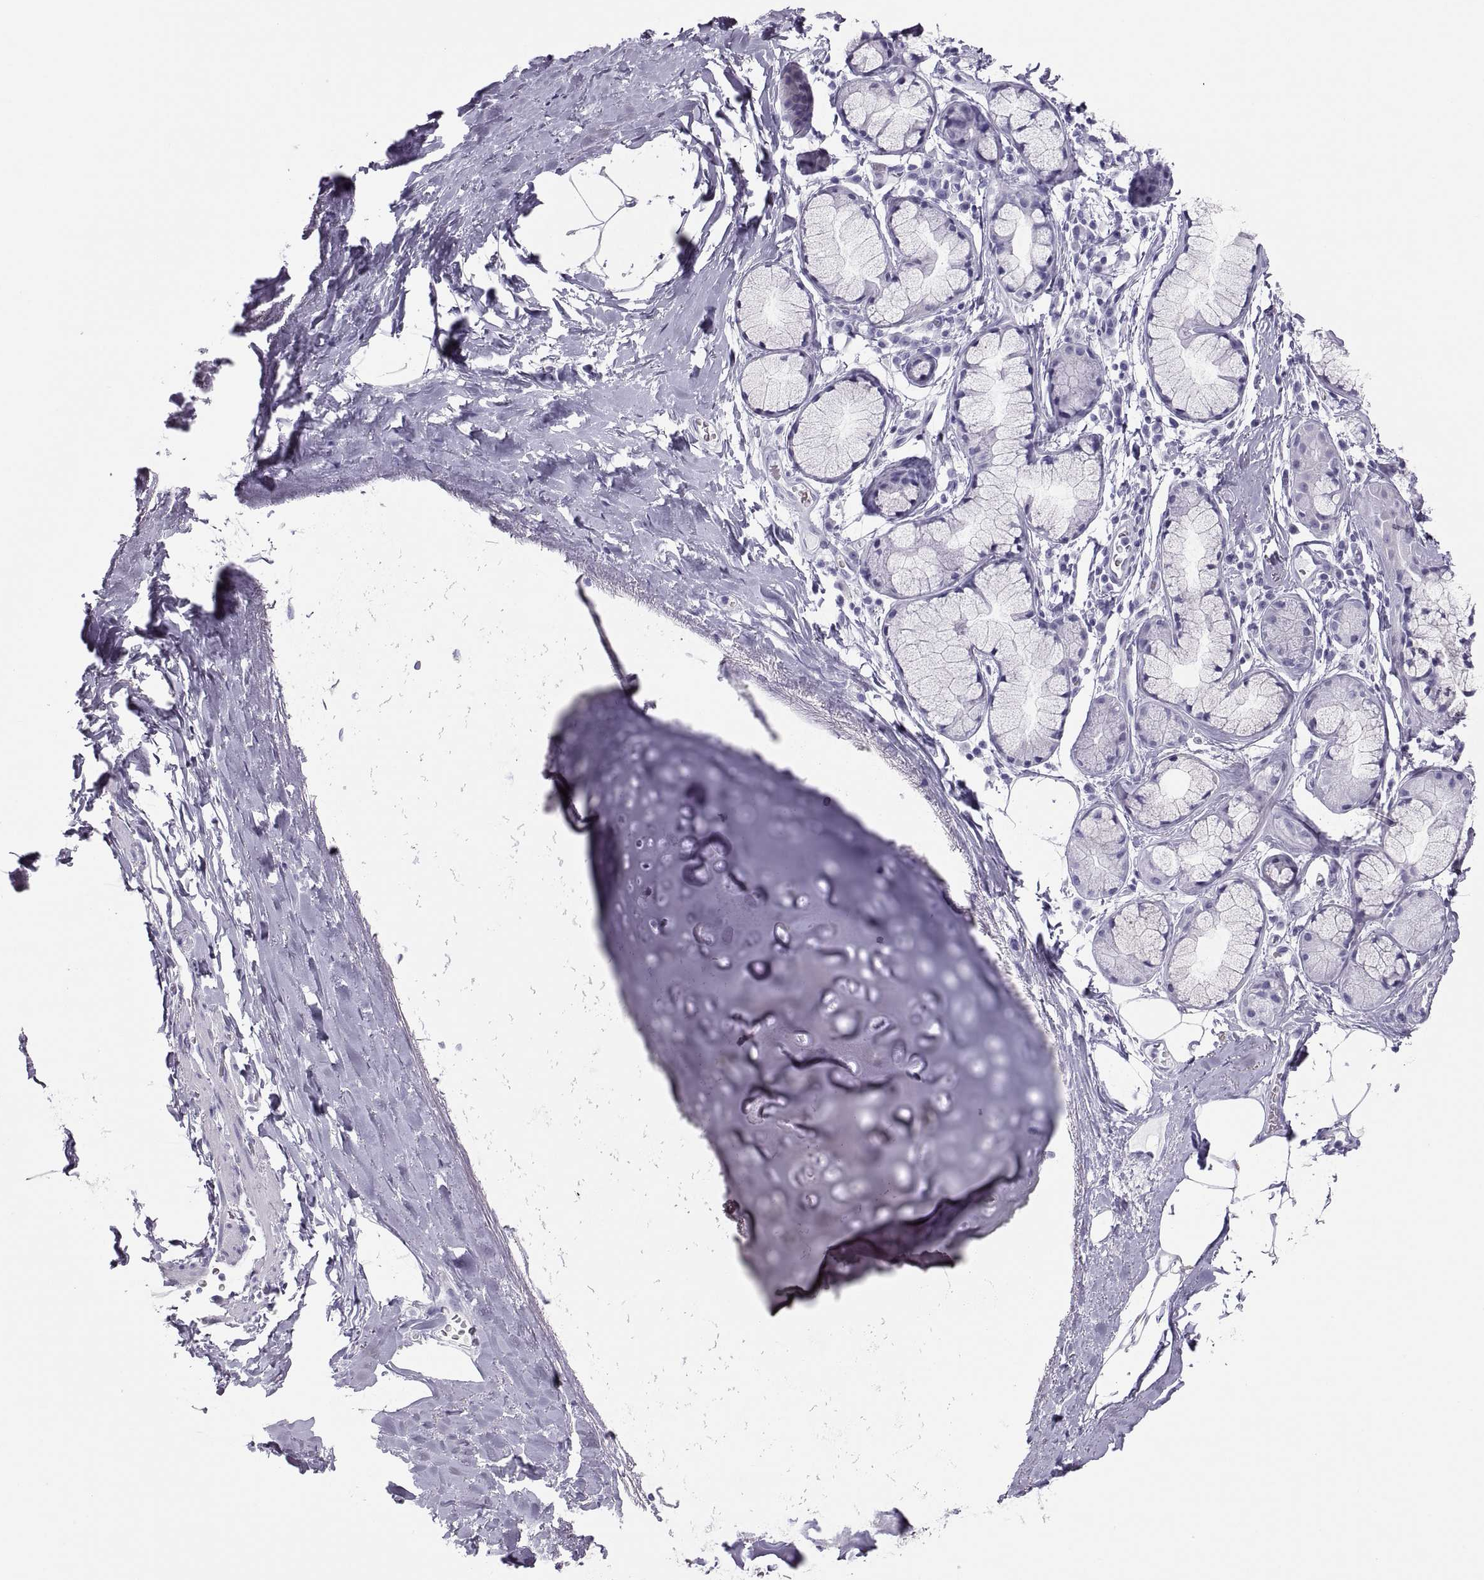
{"staining": {"intensity": "negative", "quantity": "none", "location": "none"}, "tissue": "soft tissue", "cell_type": "Chondrocytes", "image_type": "normal", "snomed": [{"axis": "morphology", "description": "Normal tissue, NOS"}, {"axis": "topography", "description": "Bronchus"}, {"axis": "topography", "description": "Lung"}], "caption": "The micrograph shows no staining of chondrocytes in normal soft tissue.", "gene": "SEMG1", "patient": {"sex": "female", "age": 57}}